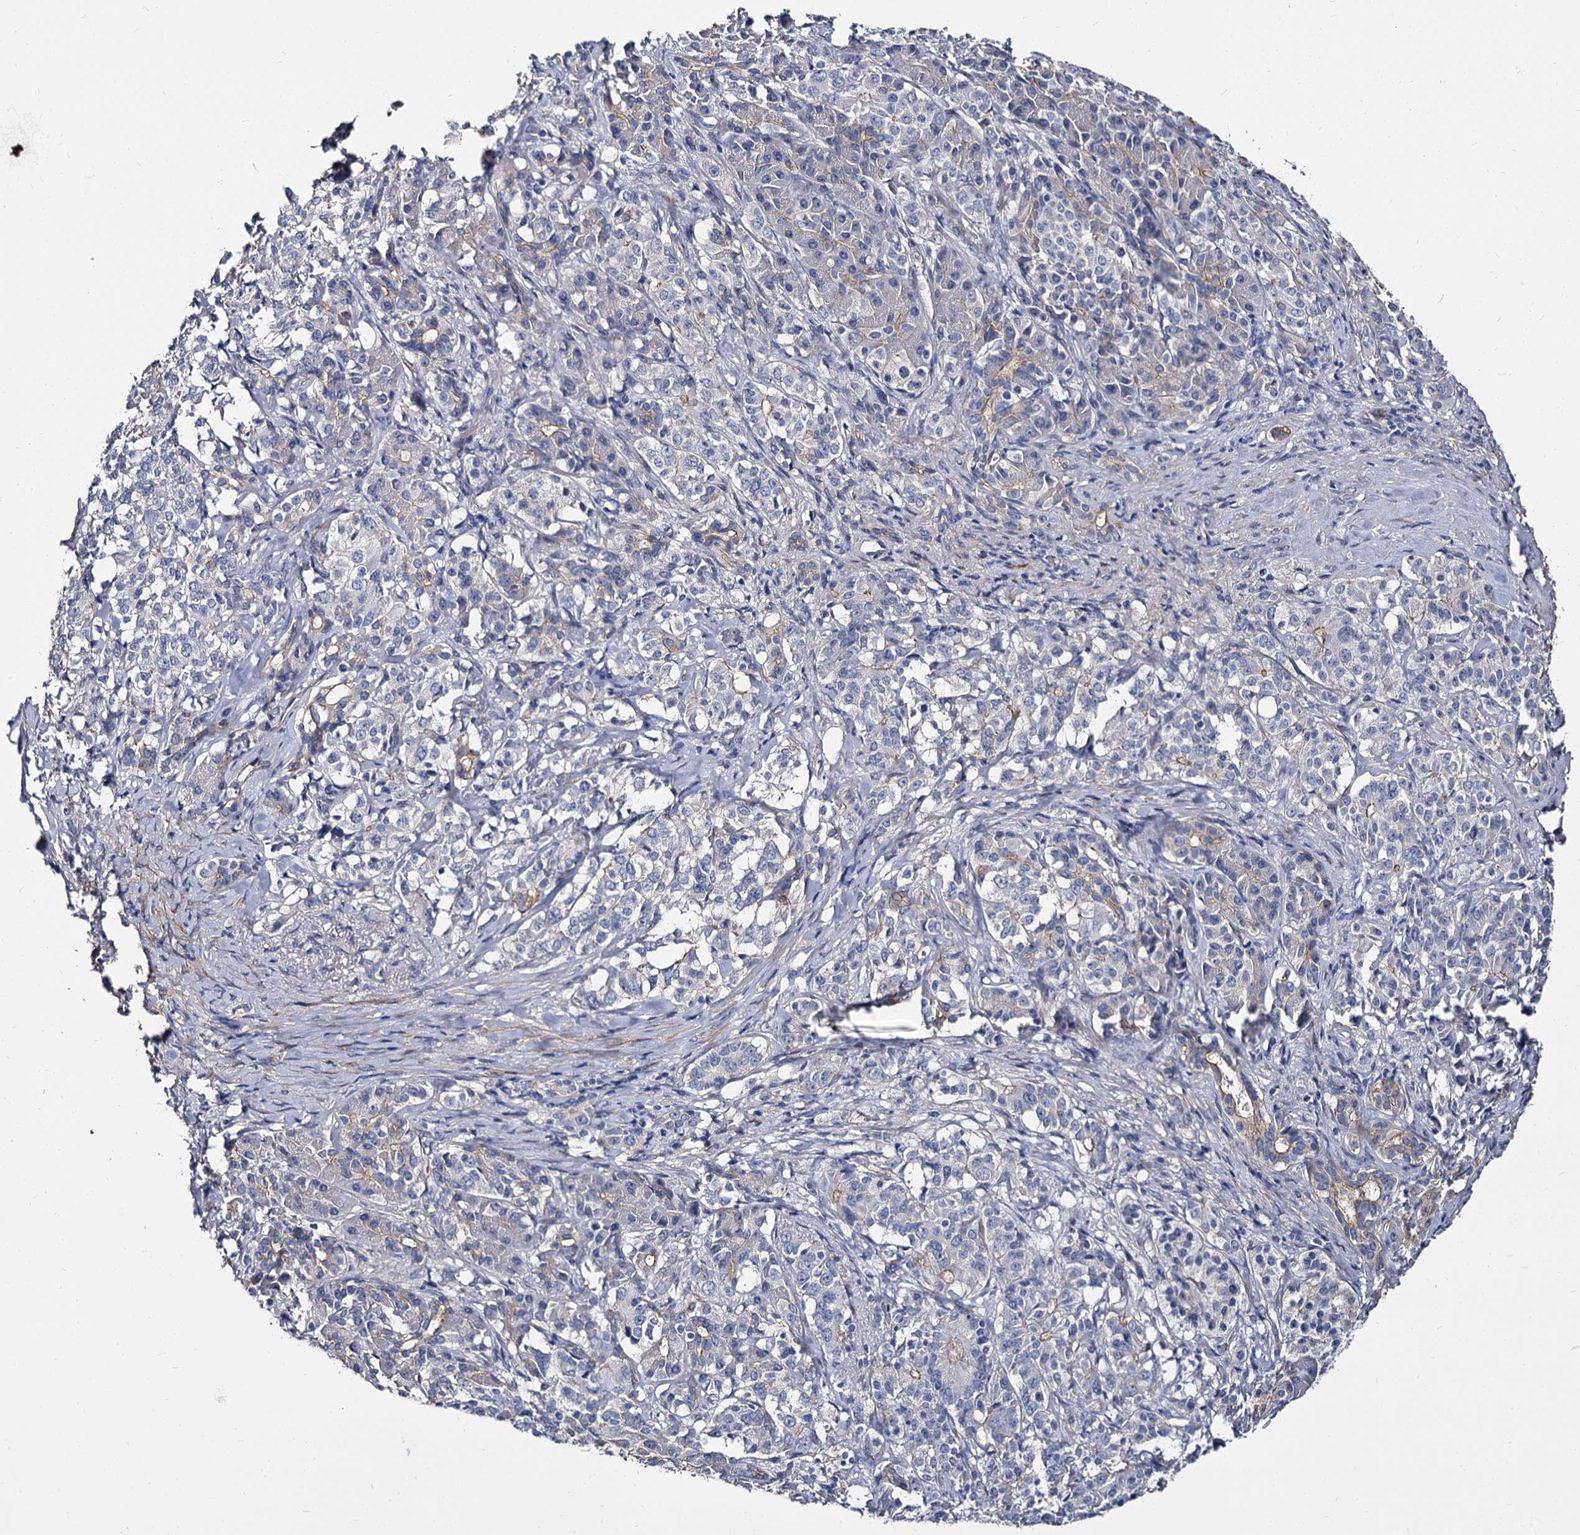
{"staining": {"intensity": "weak", "quantity": "<25%", "location": "cytoplasmic/membranous"}, "tissue": "pancreatic cancer", "cell_type": "Tumor cells", "image_type": "cancer", "snomed": [{"axis": "morphology", "description": "Adenocarcinoma, NOS"}, {"axis": "topography", "description": "Pancreas"}], "caption": "Pancreatic cancer was stained to show a protein in brown. There is no significant staining in tumor cells.", "gene": "CBFB", "patient": {"sex": "female", "age": 74}}